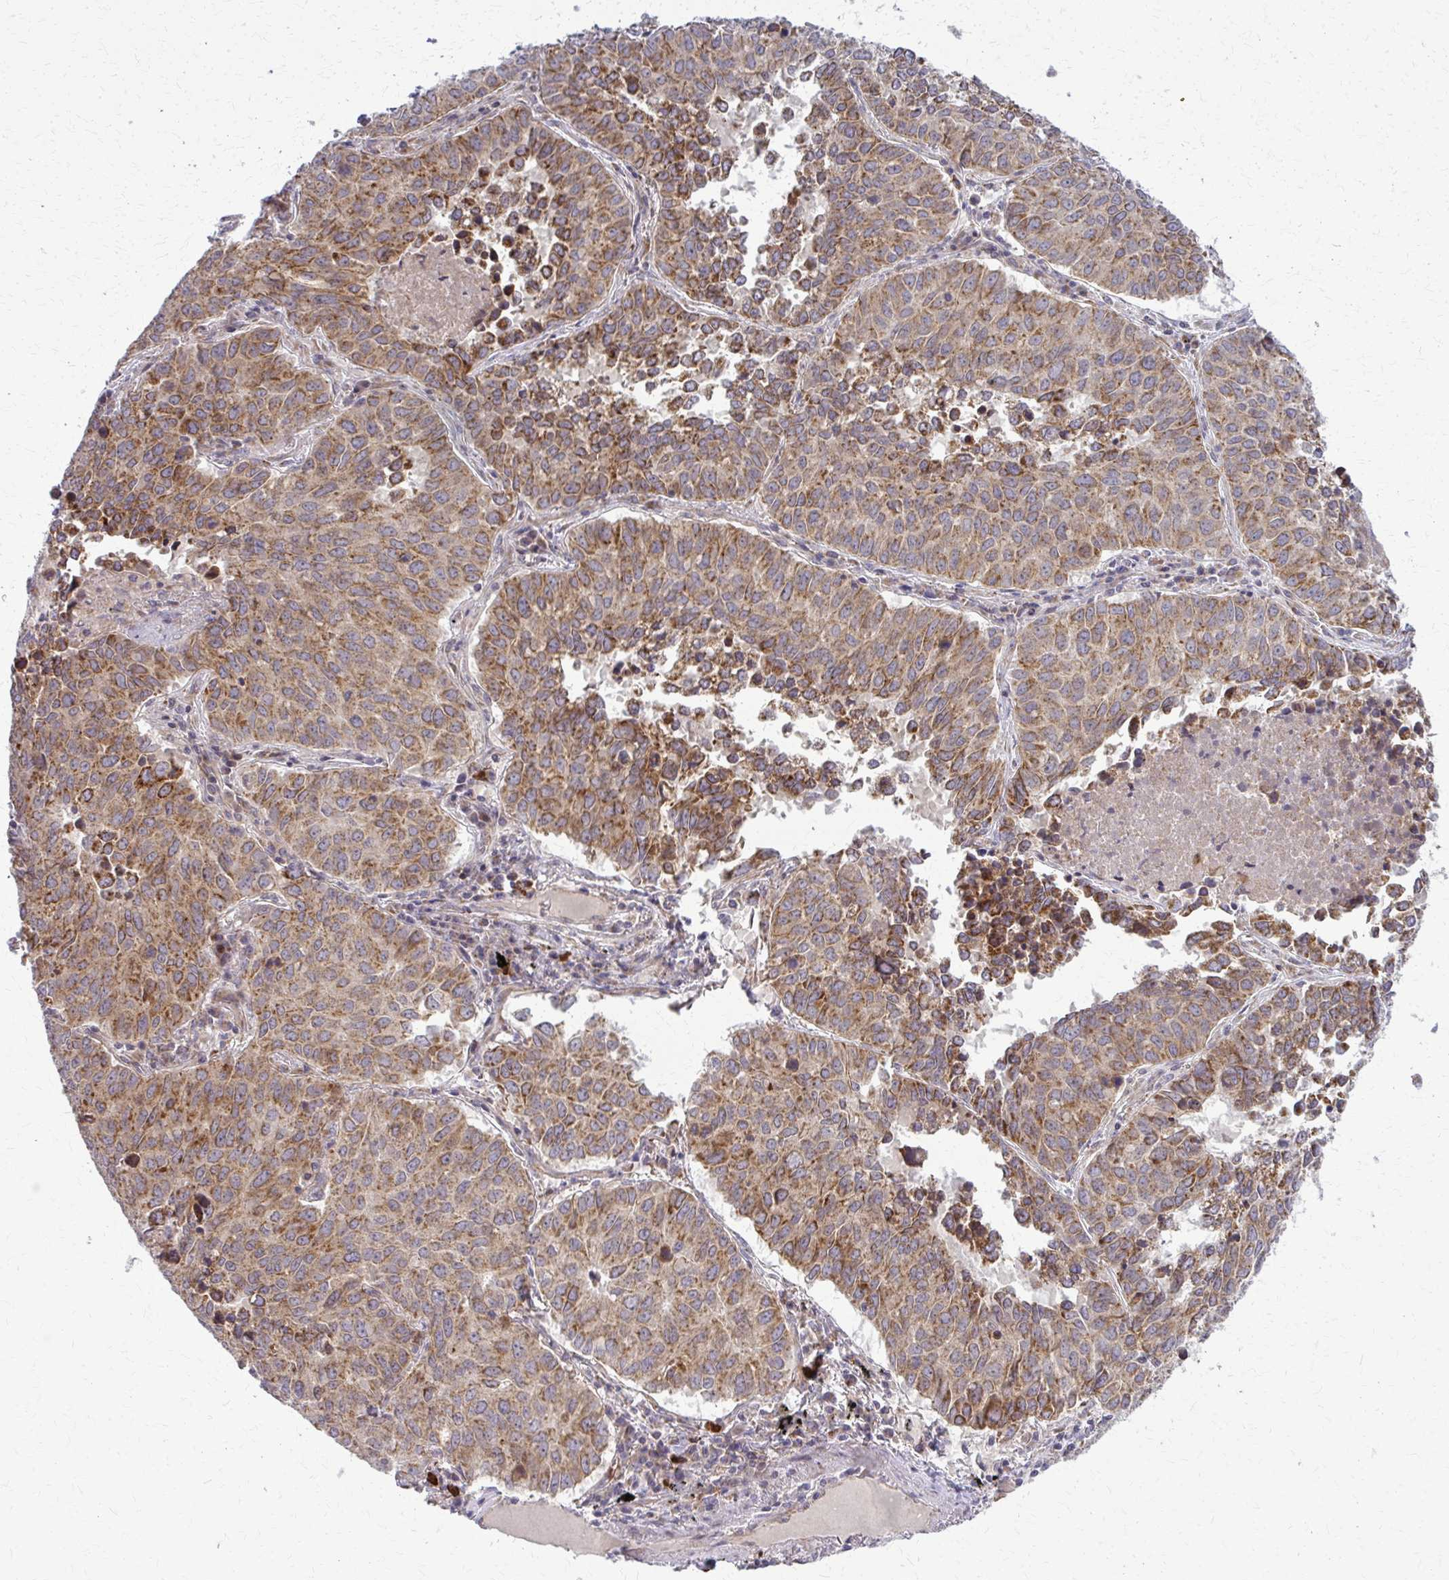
{"staining": {"intensity": "moderate", "quantity": ">75%", "location": "cytoplasmic/membranous"}, "tissue": "lung cancer", "cell_type": "Tumor cells", "image_type": "cancer", "snomed": [{"axis": "morphology", "description": "Adenocarcinoma, NOS"}, {"axis": "topography", "description": "Lung"}], "caption": "Immunohistochemical staining of human lung cancer (adenocarcinoma) shows medium levels of moderate cytoplasmic/membranous positivity in approximately >75% of tumor cells.", "gene": "MCCC1", "patient": {"sex": "female", "age": 50}}